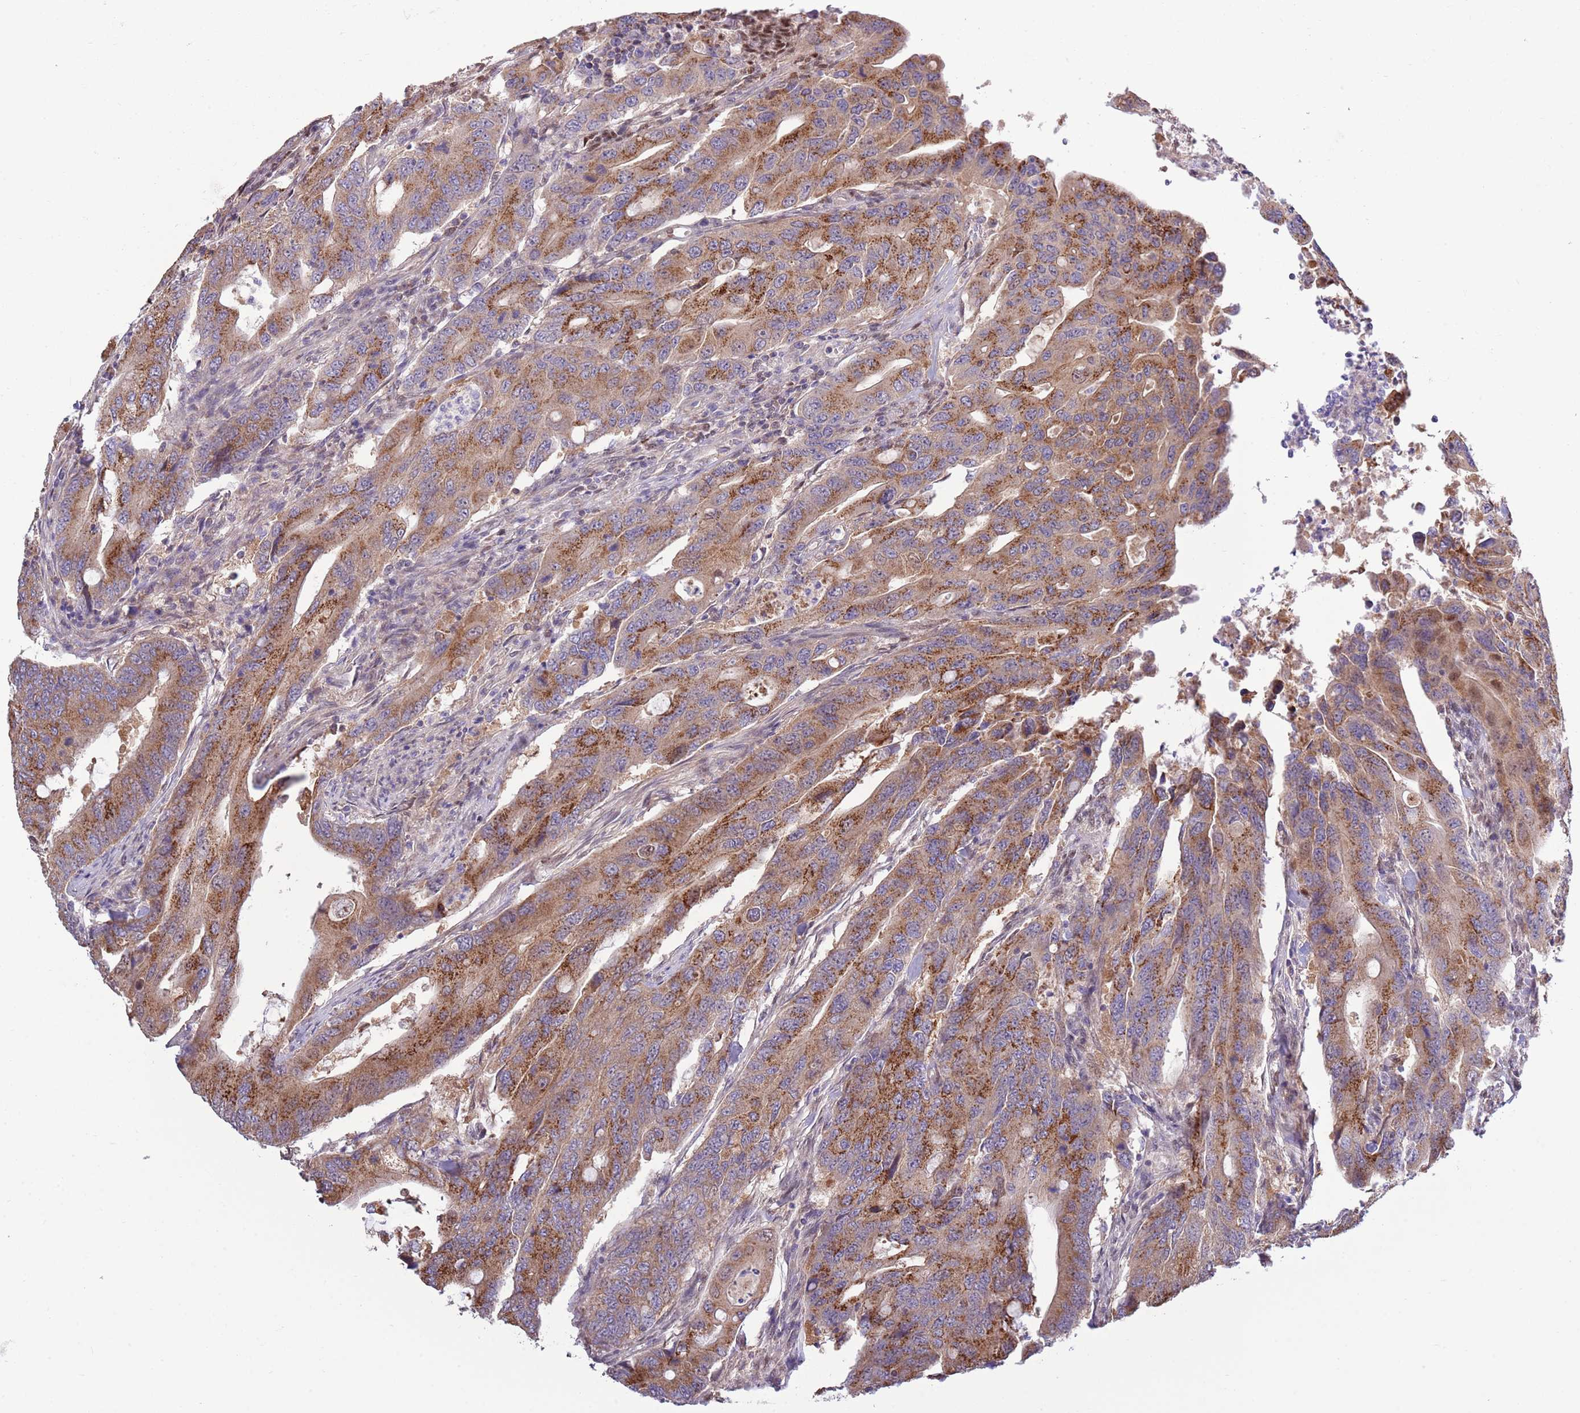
{"staining": {"intensity": "moderate", "quantity": ">75%", "location": "cytoplasmic/membranous"}, "tissue": "colorectal cancer", "cell_type": "Tumor cells", "image_type": "cancer", "snomed": [{"axis": "morphology", "description": "Adenocarcinoma, NOS"}, {"axis": "topography", "description": "Colon"}], "caption": "Protein staining displays moderate cytoplasmic/membranous expression in approximately >75% of tumor cells in adenocarcinoma (colorectal).", "gene": "ARL2BP", "patient": {"sex": "male", "age": 71}}